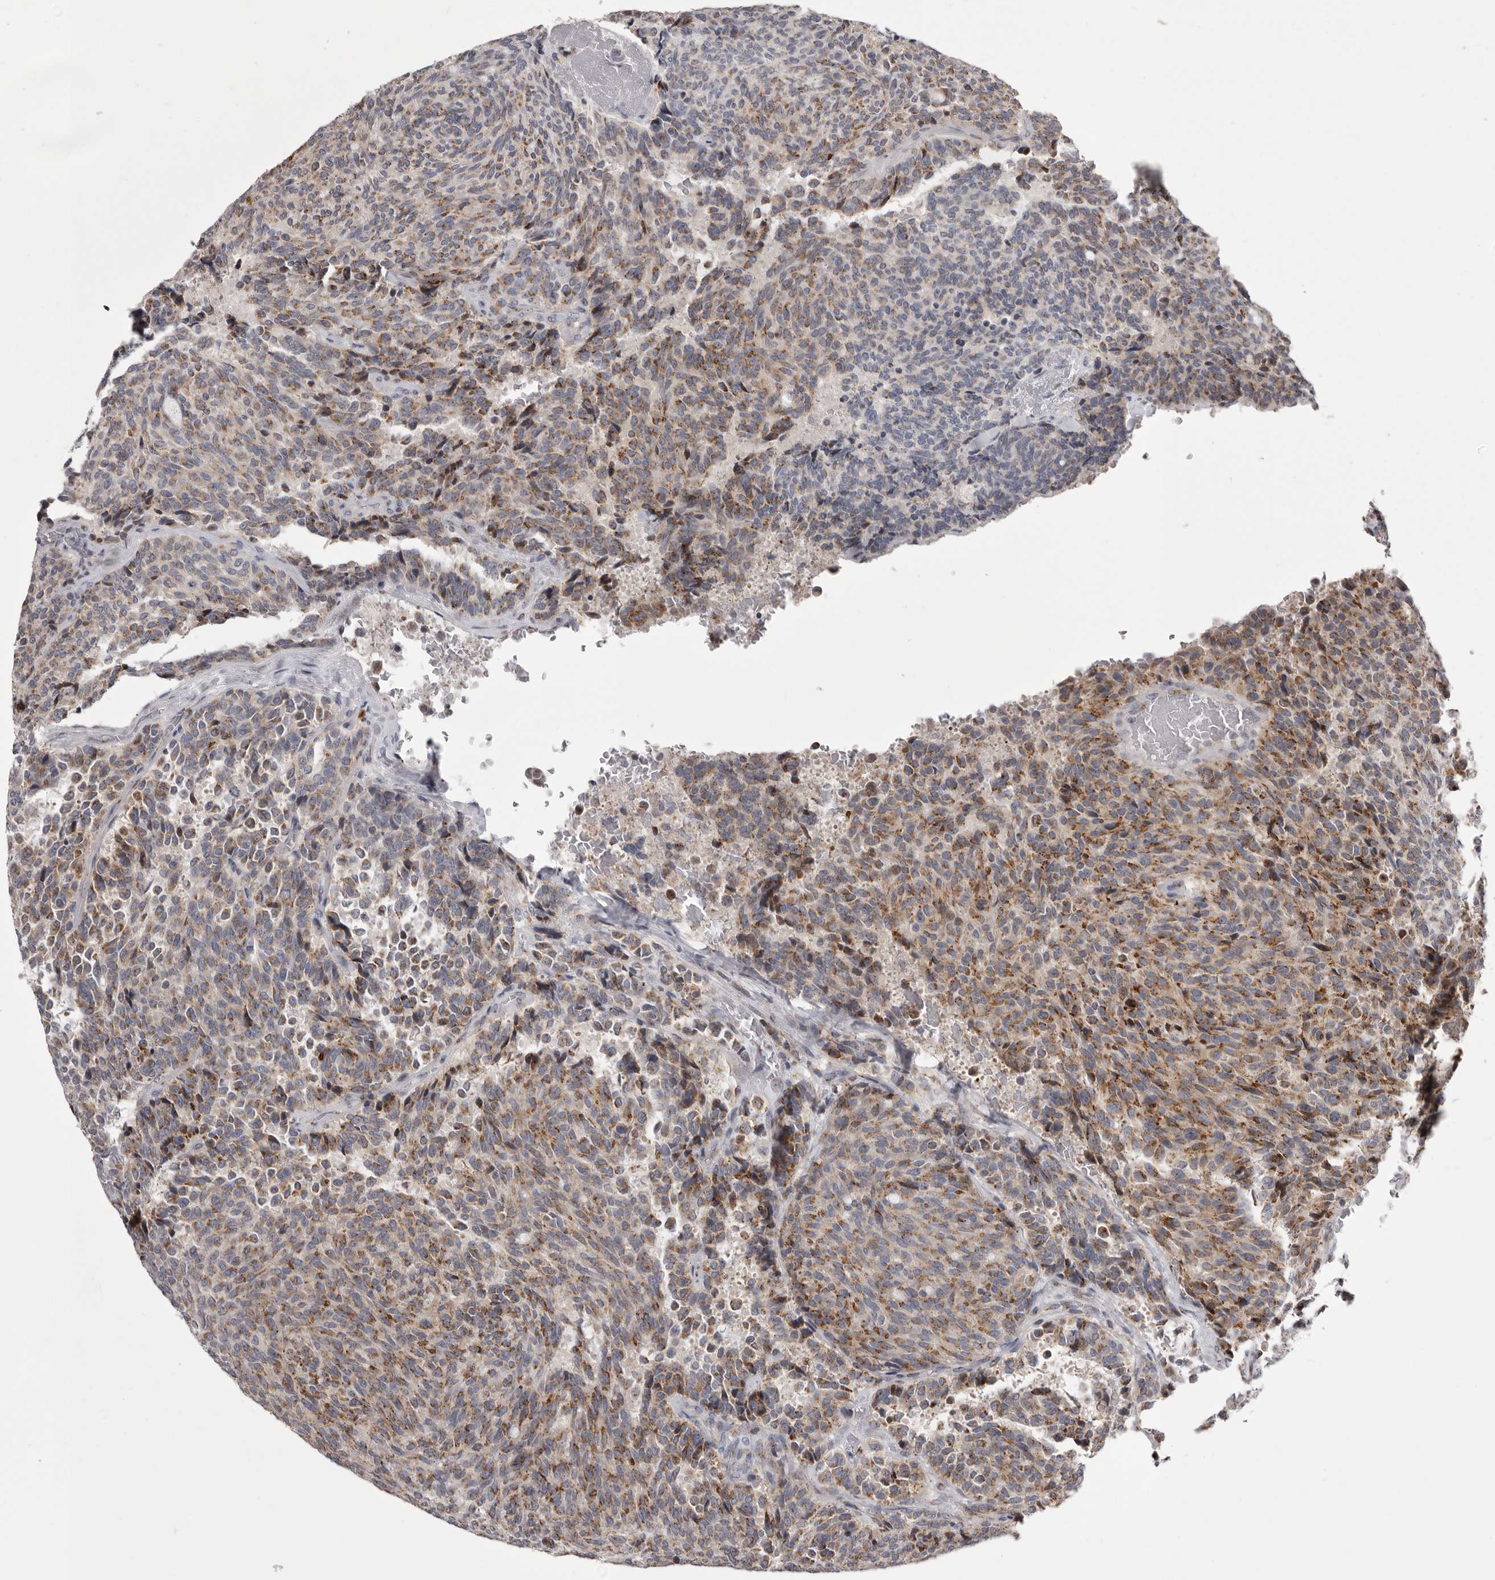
{"staining": {"intensity": "moderate", "quantity": "25%-75%", "location": "cytoplasmic/membranous"}, "tissue": "carcinoid", "cell_type": "Tumor cells", "image_type": "cancer", "snomed": [{"axis": "morphology", "description": "Carcinoid, malignant, NOS"}, {"axis": "topography", "description": "Pancreas"}], "caption": "There is medium levels of moderate cytoplasmic/membranous positivity in tumor cells of carcinoid, as demonstrated by immunohistochemical staining (brown color).", "gene": "WDR47", "patient": {"sex": "female", "age": 54}}